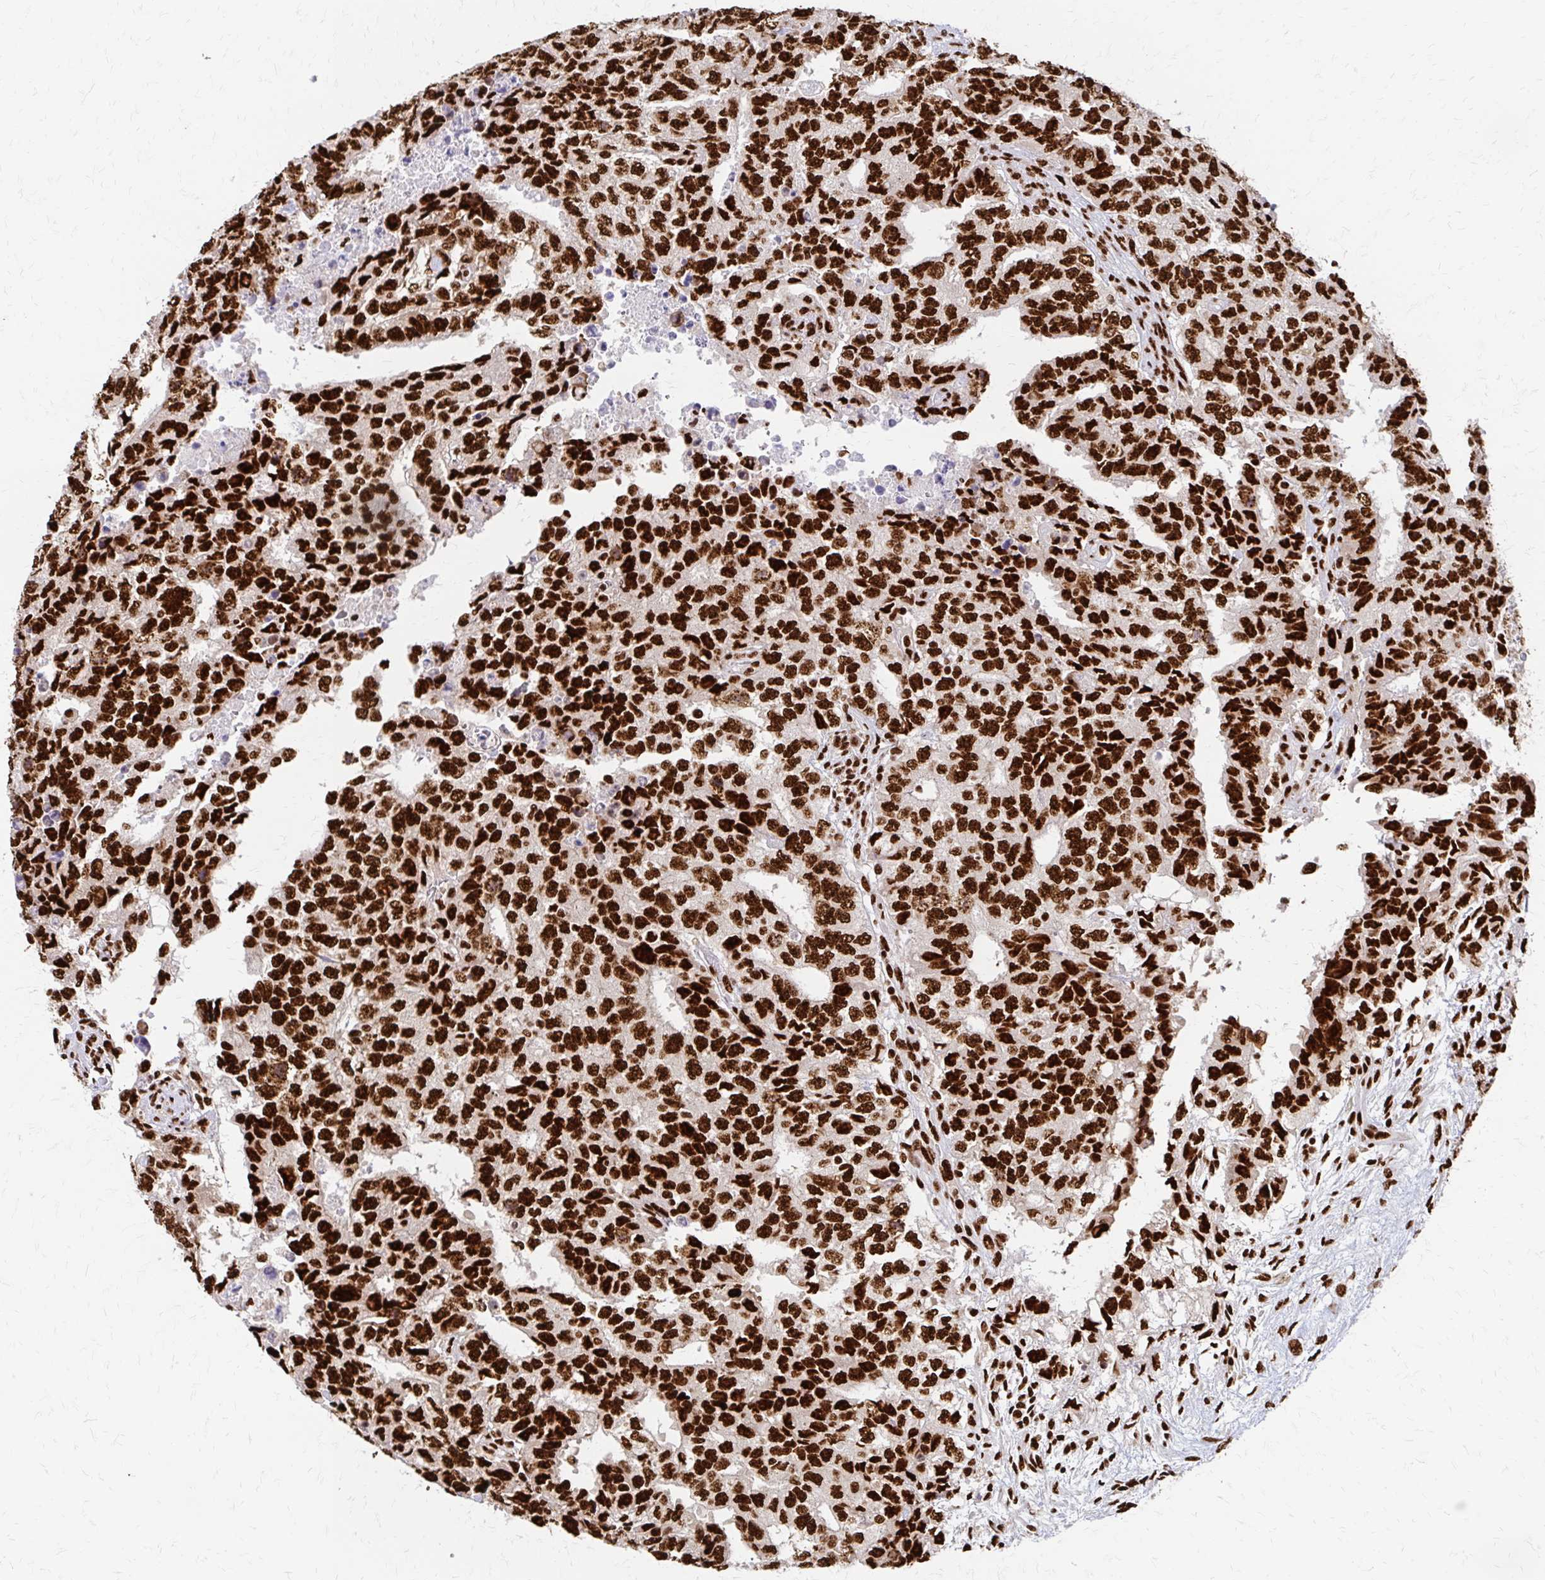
{"staining": {"intensity": "strong", "quantity": ">75%", "location": "nuclear"}, "tissue": "testis cancer", "cell_type": "Tumor cells", "image_type": "cancer", "snomed": [{"axis": "morphology", "description": "Carcinoma, Embryonal, NOS"}, {"axis": "topography", "description": "Testis"}], "caption": "Testis embryonal carcinoma tissue demonstrates strong nuclear staining in about >75% of tumor cells, visualized by immunohistochemistry.", "gene": "CNKSR3", "patient": {"sex": "male", "age": 24}}